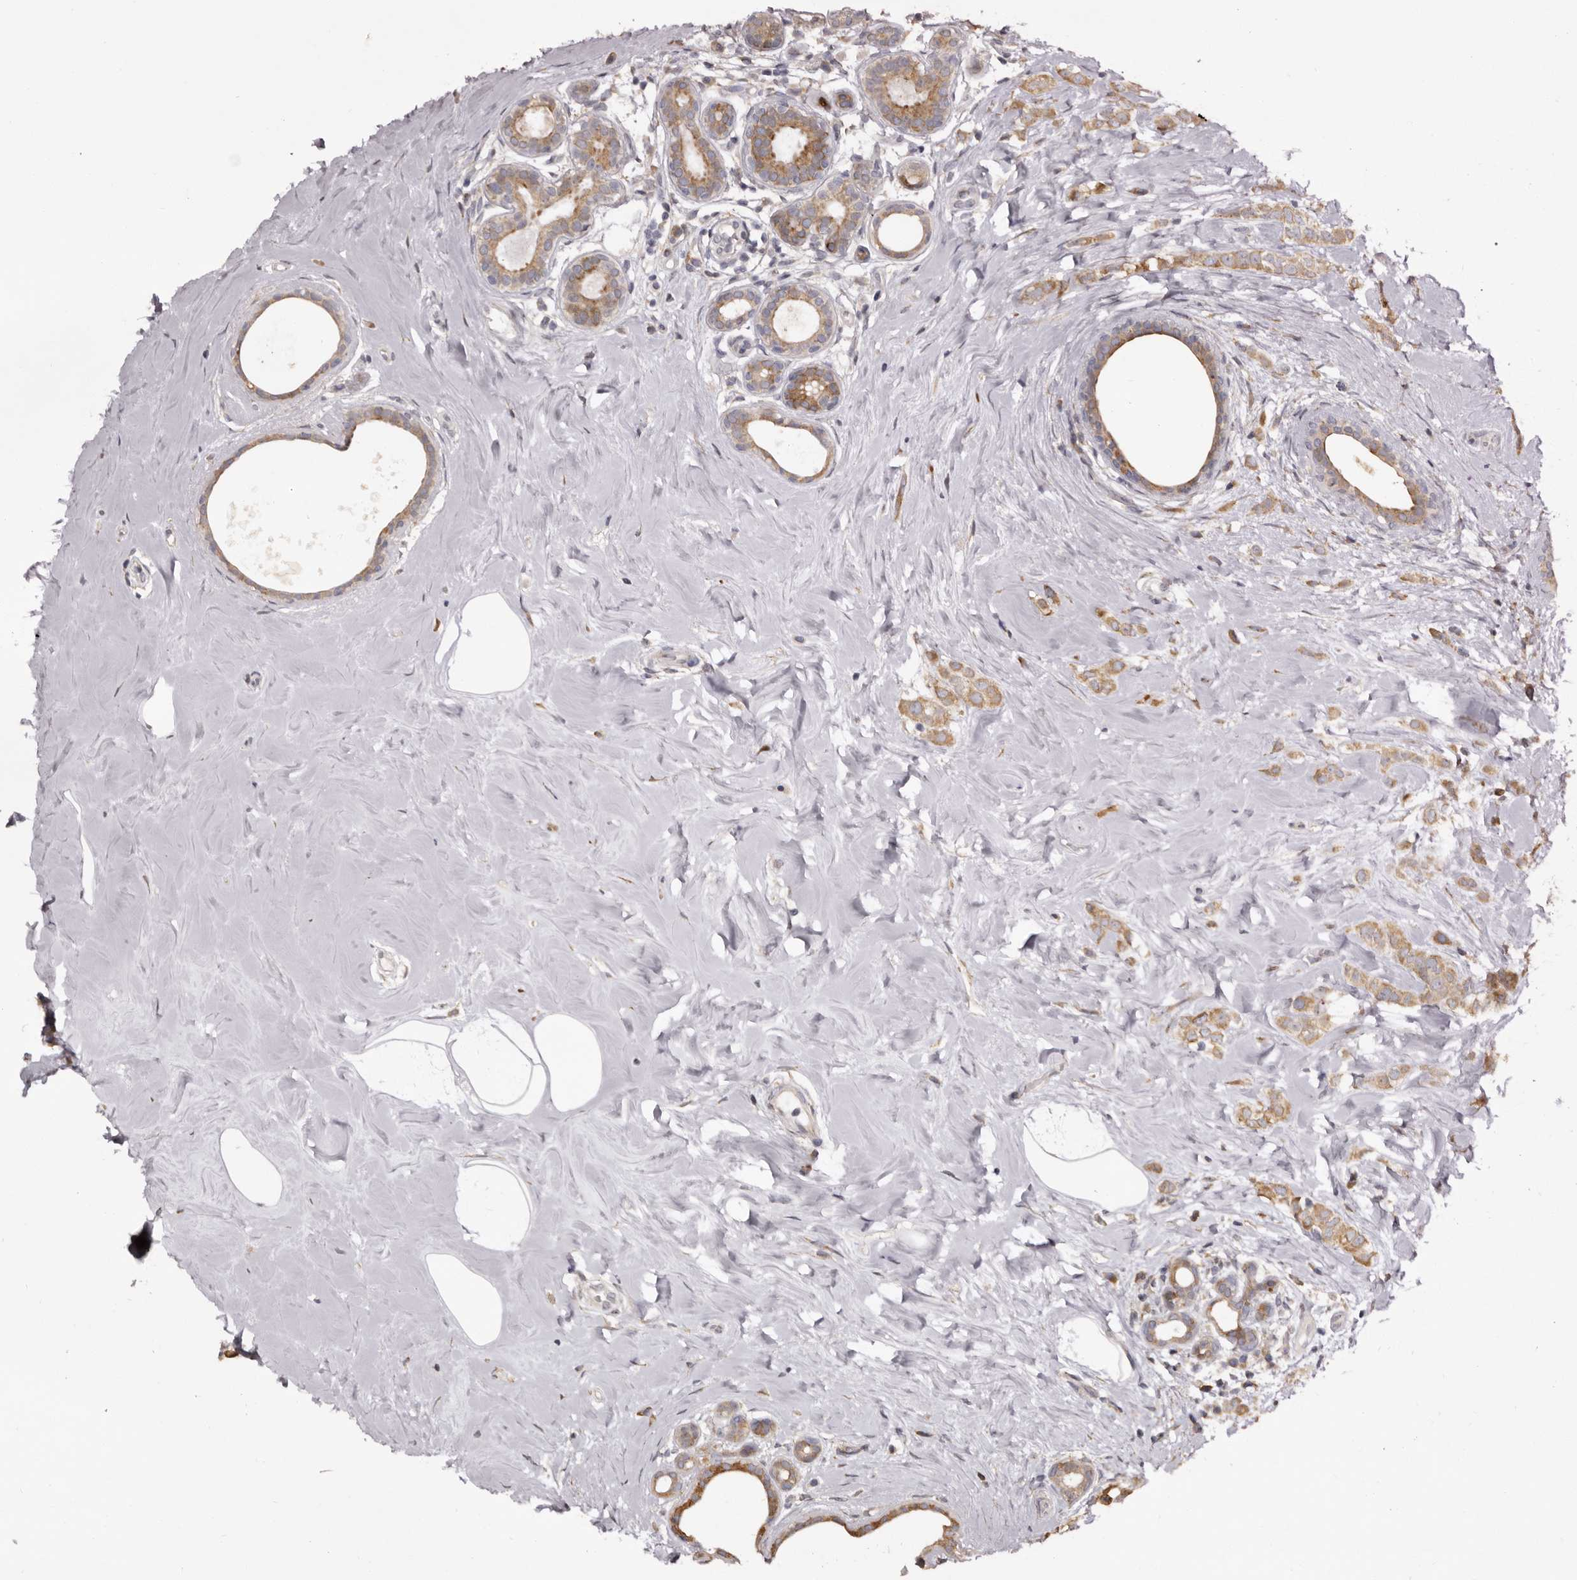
{"staining": {"intensity": "moderate", "quantity": ">75%", "location": "cytoplasmic/membranous"}, "tissue": "breast cancer", "cell_type": "Tumor cells", "image_type": "cancer", "snomed": [{"axis": "morphology", "description": "Lobular carcinoma"}, {"axis": "topography", "description": "Breast"}], "caption": "Moderate cytoplasmic/membranous protein expression is identified in approximately >75% of tumor cells in breast cancer (lobular carcinoma). The staining is performed using DAB brown chromogen to label protein expression. The nuclei are counter-stained blue using hematoxylin.", "gene": "PIGX", "patient": {"sex": "female", "age": 47}}